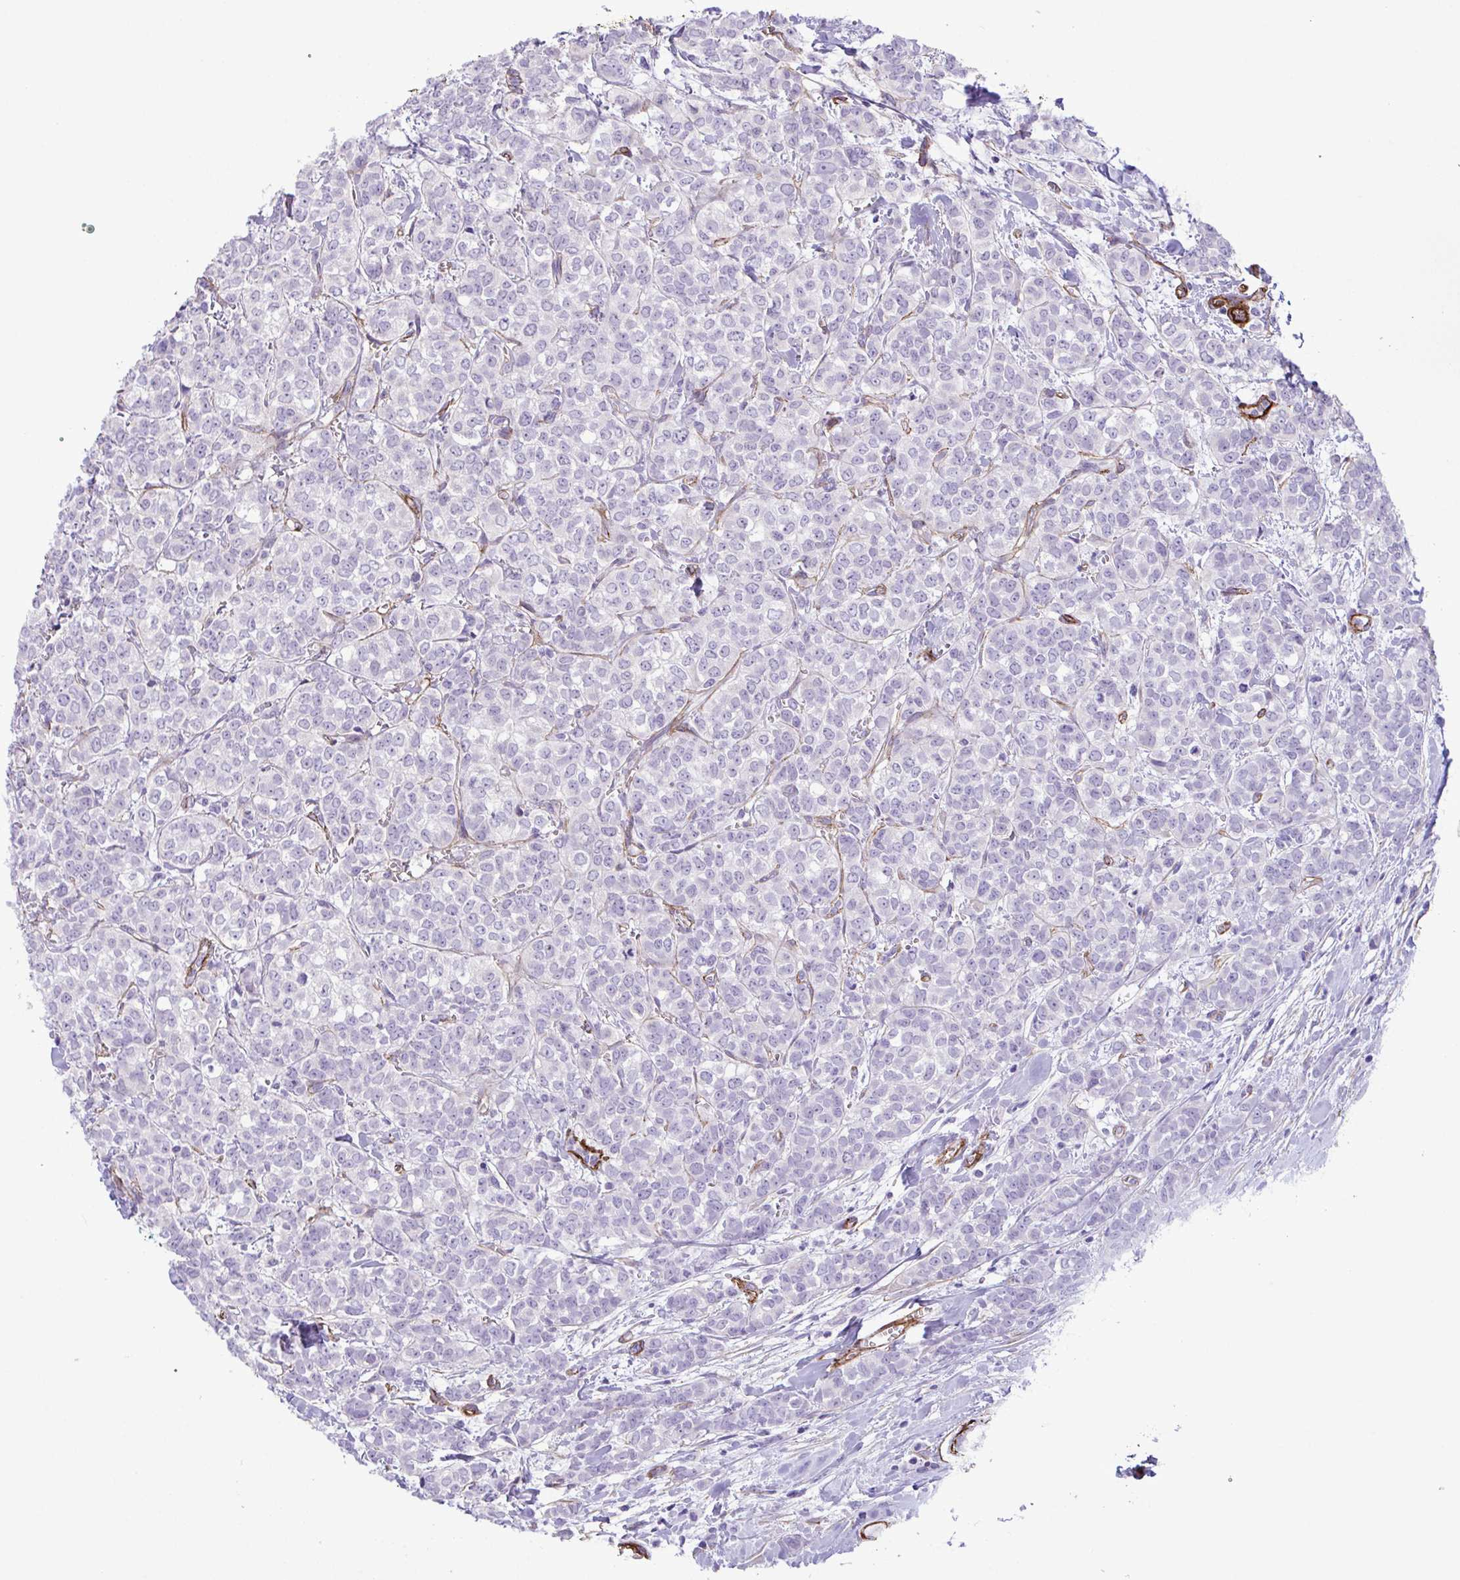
{"staining": {"intensity": "negative", "quantity": "none", "location": "none"}, "tissue": "breast cancer", "cell_type": "Tumor cells", "image_type": "cancer", "snomed": [{"axis": "morphology", "description": "Duct carcinoma"}, {"axis": "topography", "description": "Breast"}], "caption": "This image is of breast cancer stained with IHC to label a protein in brown with the nuclei are counter-stained blue. There is no positivity in tumor cells.", "gene": "SYNPO2L", "patient": {"sex": "female", "age": 61}}